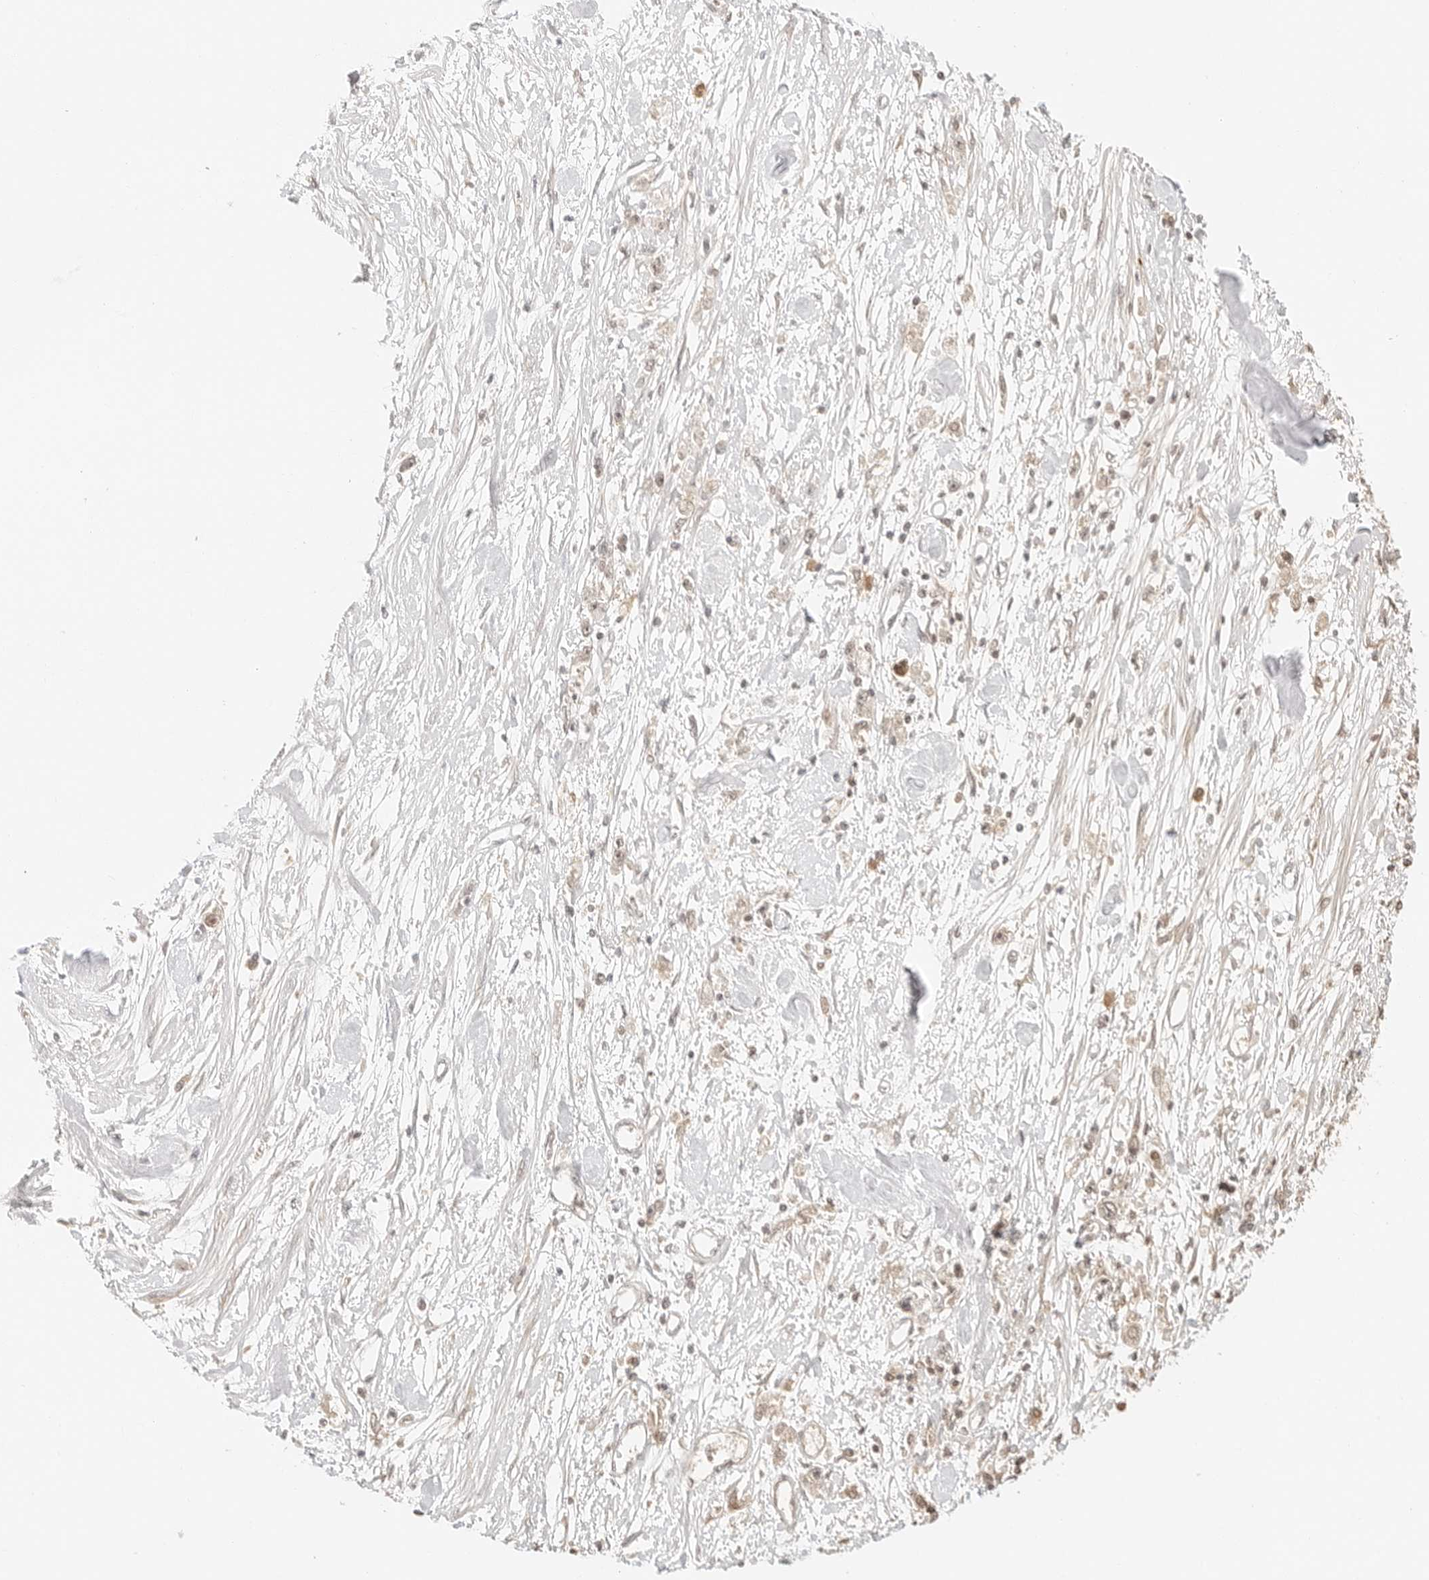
{"staining": {"intensity": "negative", "quantity": "none", "location": "none"}, "tissue": "stomach cancer", "cell_type": "Tumor cells", "image_type": "cancer", "snomed": [{"axis": "morphology", "description": "Adenocarcinoma, NOS"}, {"axis": "topography", "description": "Stomach"}], "caption": "This is an IHC photomicrograph of human stomach cancer (adenocarcinoma). There is no staining in tumor cells.", "gene": "SEPTIN4", "patient": {"sex": "female", "age": 59}}